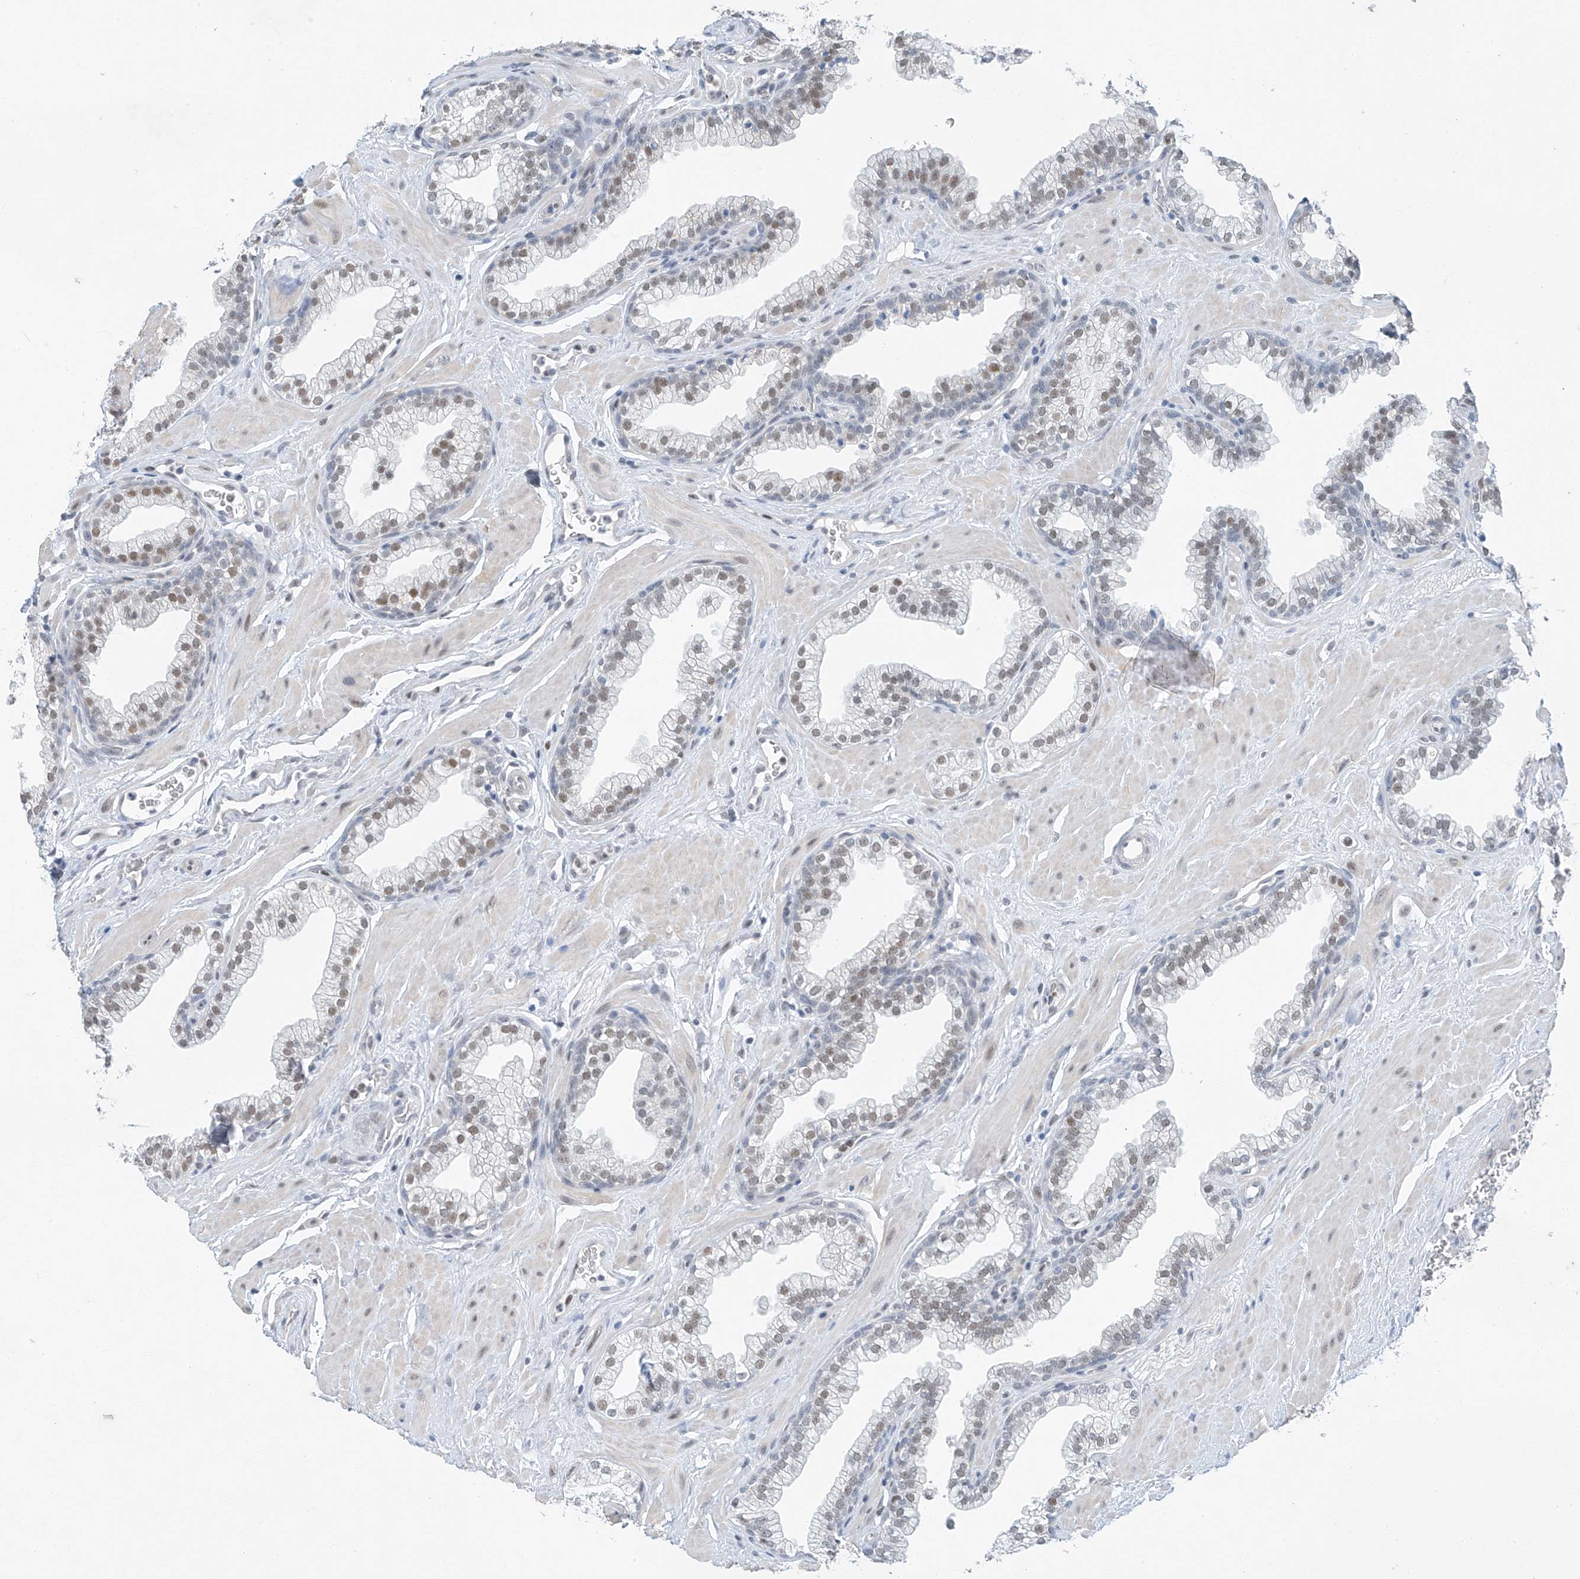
{"staining": {"intensity": "moderate", "quantity": "<25%", "location": "nuclear"}, "tissue": "prostate", "cell_type": "Glandular cells", "image_type": "normal", "snomed": [{"axis": "morphology", "description": "Normal tissue, NOS"}, {"axis": "morphology", "description": "Urothelial carcinoma, Low grade"}, {"axis": "topography", "description": "Urinary bladder"}, {"axis": "topography", "description": "Prostate"}], "caption": "High-magnification brightfield microscopy of unremarkable prostate stained with DAB (3,3'-diaminobenzidine) (brown) and counterstained with hematoxylin (blue). glandular cells exhibit moderate nuclear expression is seen in about<25% of cells.", "gene": "TAF8", "patient": {"sex": "male", "age": 60}}